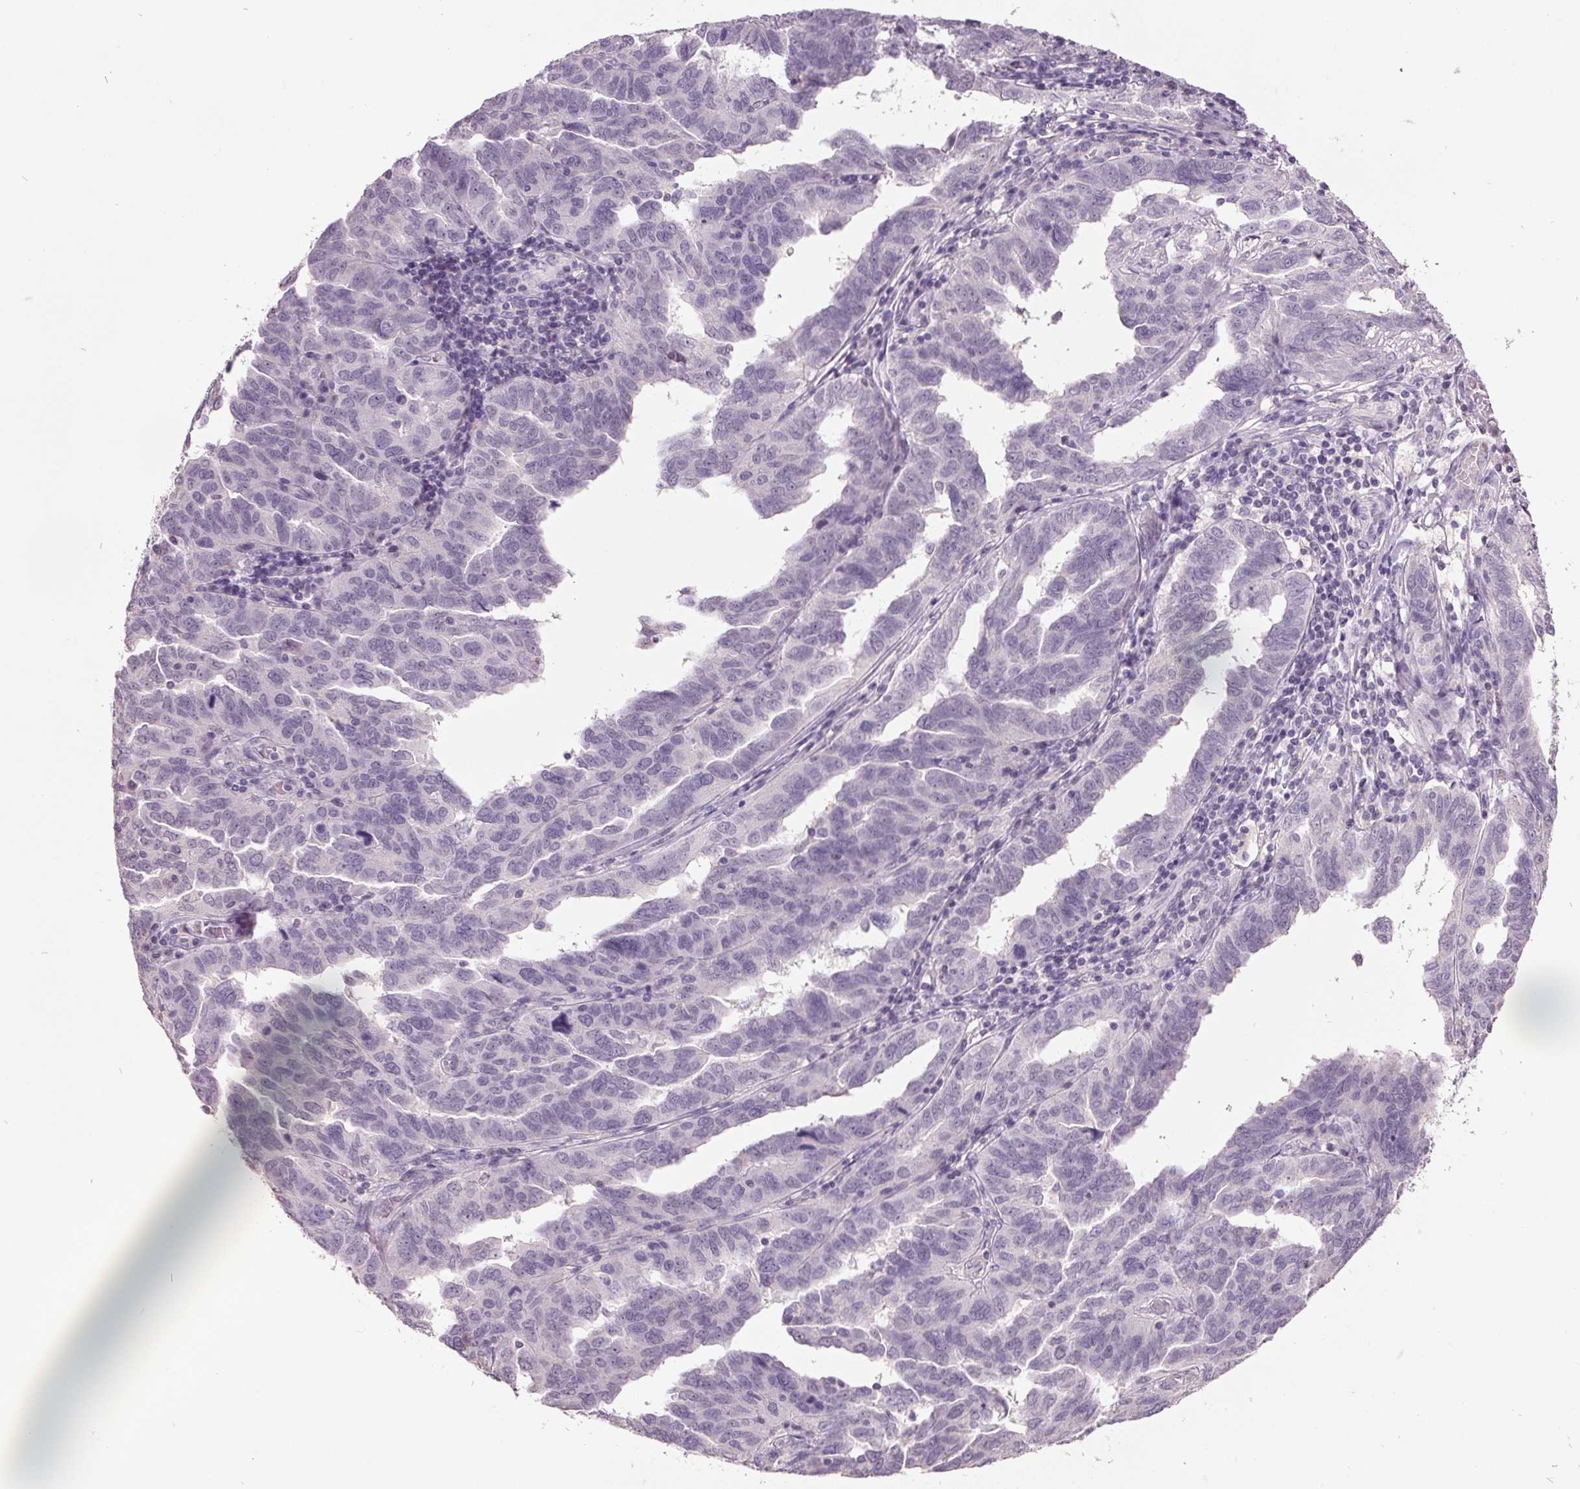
{"staining": {"intensity": "negative", "quantity": "none", "location": "none"}, "tissue": "ovarian cancer", "cell_type": "Tumor cells", "image_type": "cancer", "snomed": [{"axis": "morphology", "description": "Cystadenocarcinoma, serous, NOS"}, {"axis": "topography", "description": "Ovary"}], "caption": "This is an immunohistochemistry image of ovarian serous cystadenocarcinoma. There is no staining in tumor cells.", "gene": "C2orf16", "patient": {"sex": "female", "age": 64}}